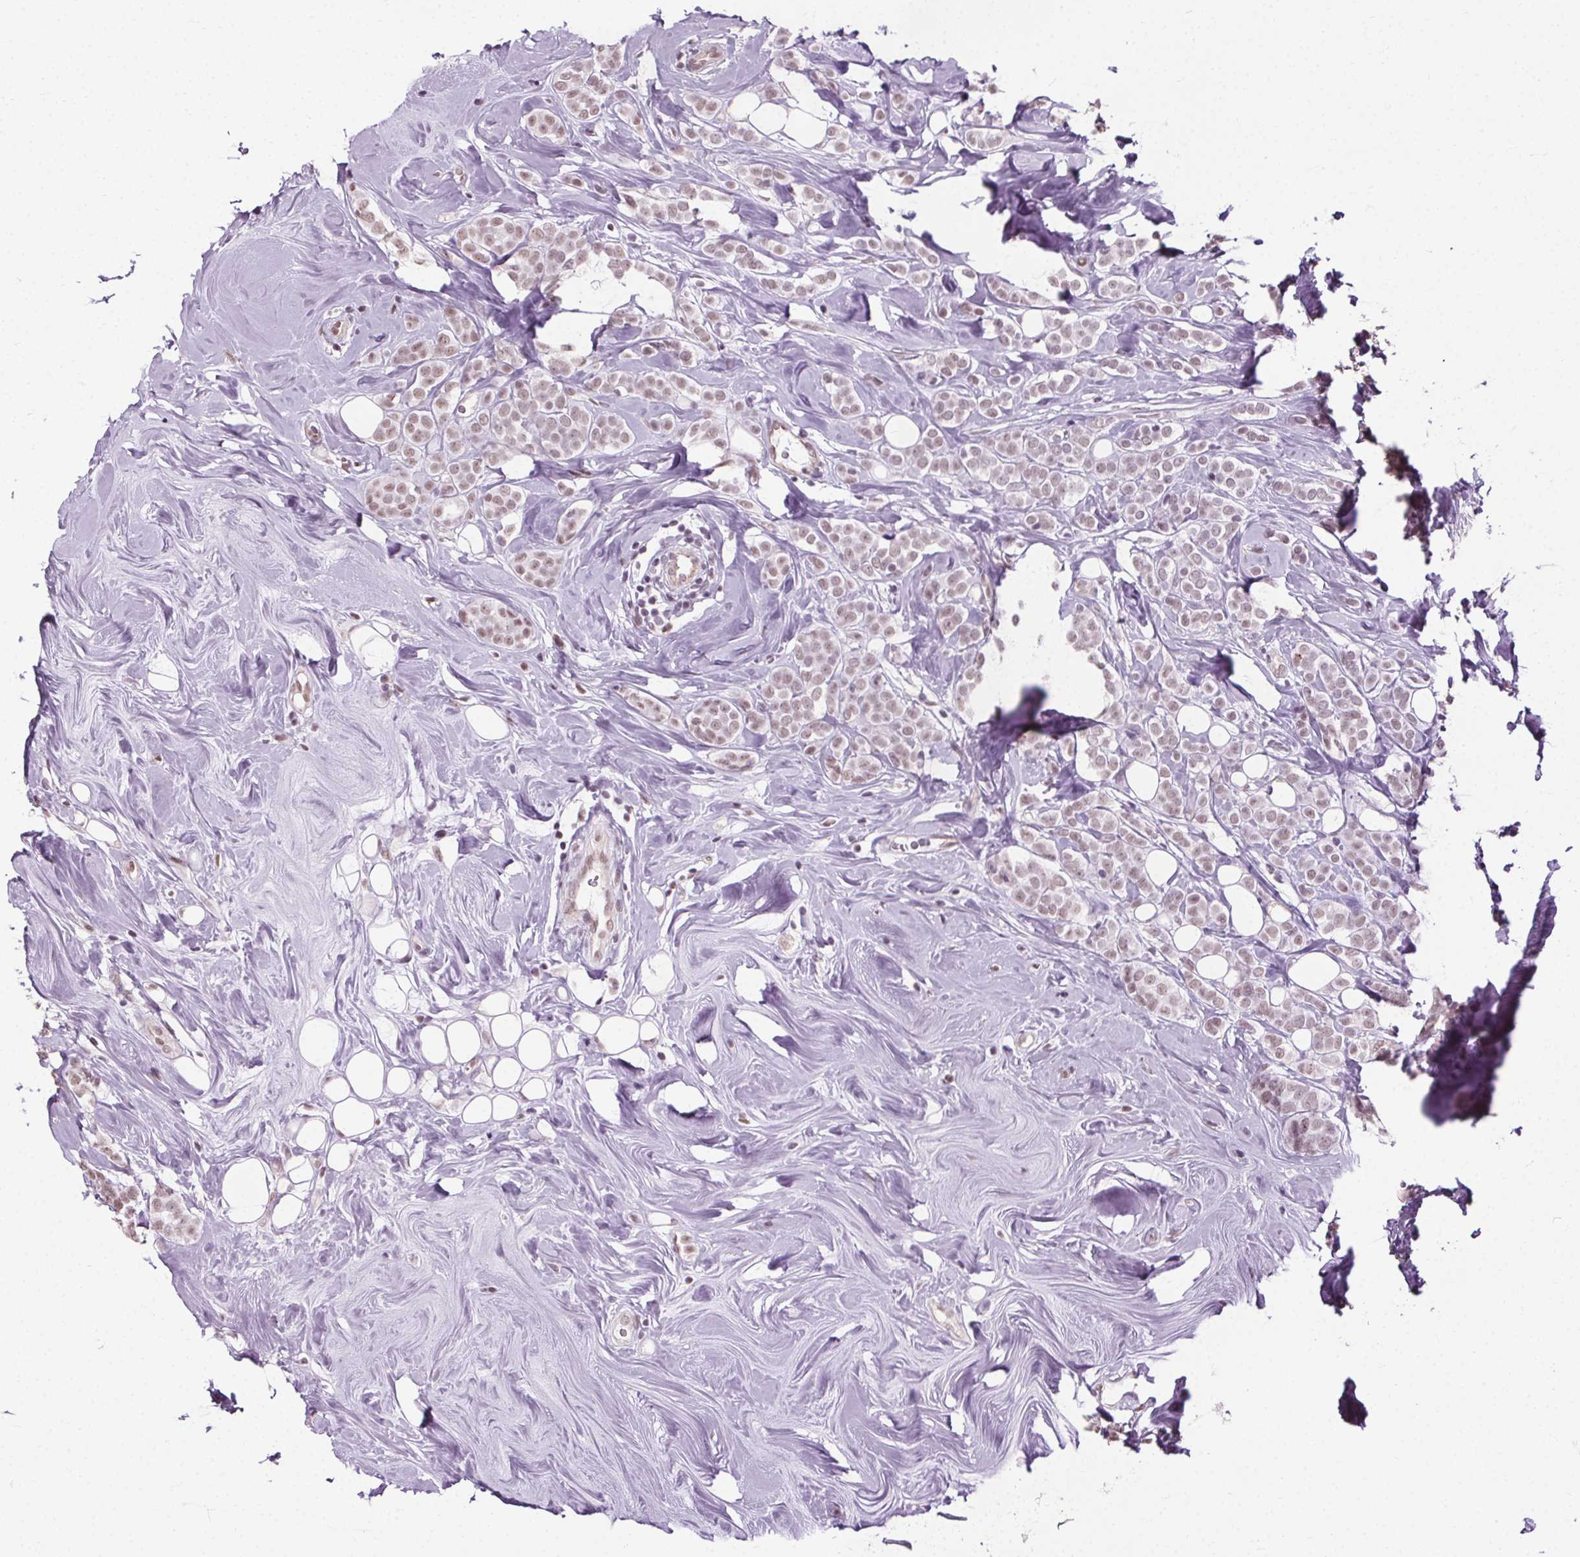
{"staining": {"intensity": "weak", "quantity": "25%-75%", "location": "nuclear"}, "tissue": "breast cancer", "cell_type": "Tumor cells", "image_type": "cancer", "snomed": [{"axis": "morphology", "description": "Lobular carcinoma"}, {"axis": "topography", "description": "Breast"}], "caption": "Breast cancer (lobular carcinoma) was stained to show a protein in brown. There is low levels of weak nuclear expression in approximately 25%-75% of tumor cells.", "gene": "CEBPA", "patient": {"sex": "female", "age": 49}}